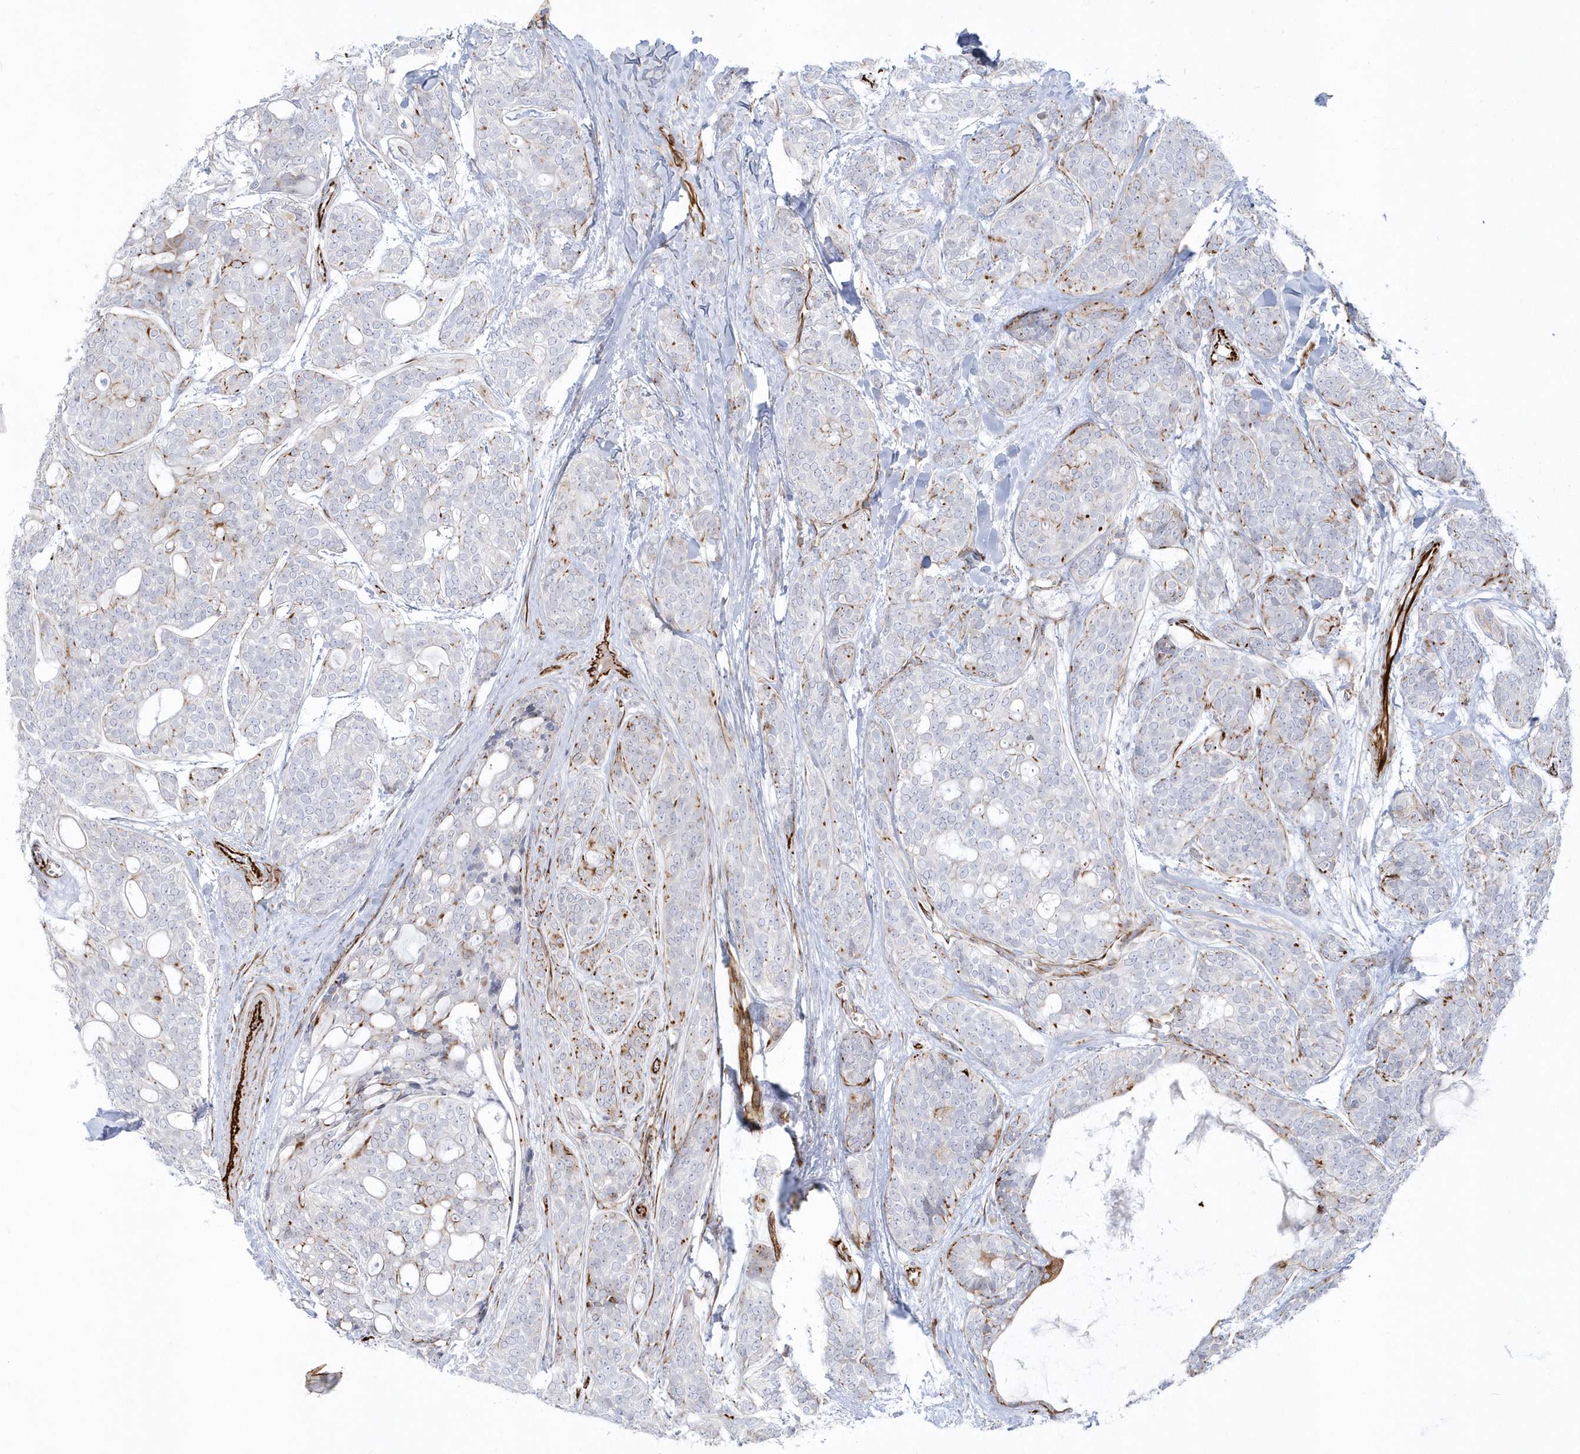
{"staining": {"intensity": "negative", "quantity": "none", "location": "none"}, "tissue": "head and neck cancer", "cell_type": "Tumor cells", "image_type": "cancer", "snomed": [{"axis": "morphology", "description": "Adenocarcinoma, NOS"}, {"axis": "topography", "description": "Head-Neck"}], "caption": "Protein analysis of head and neck adenocarcinoma reveals no significant expression in tumor cells. Nuclei are stained in blue.", "gene": "PPIL6", "patient": {"sex": "male", "age": 66}}